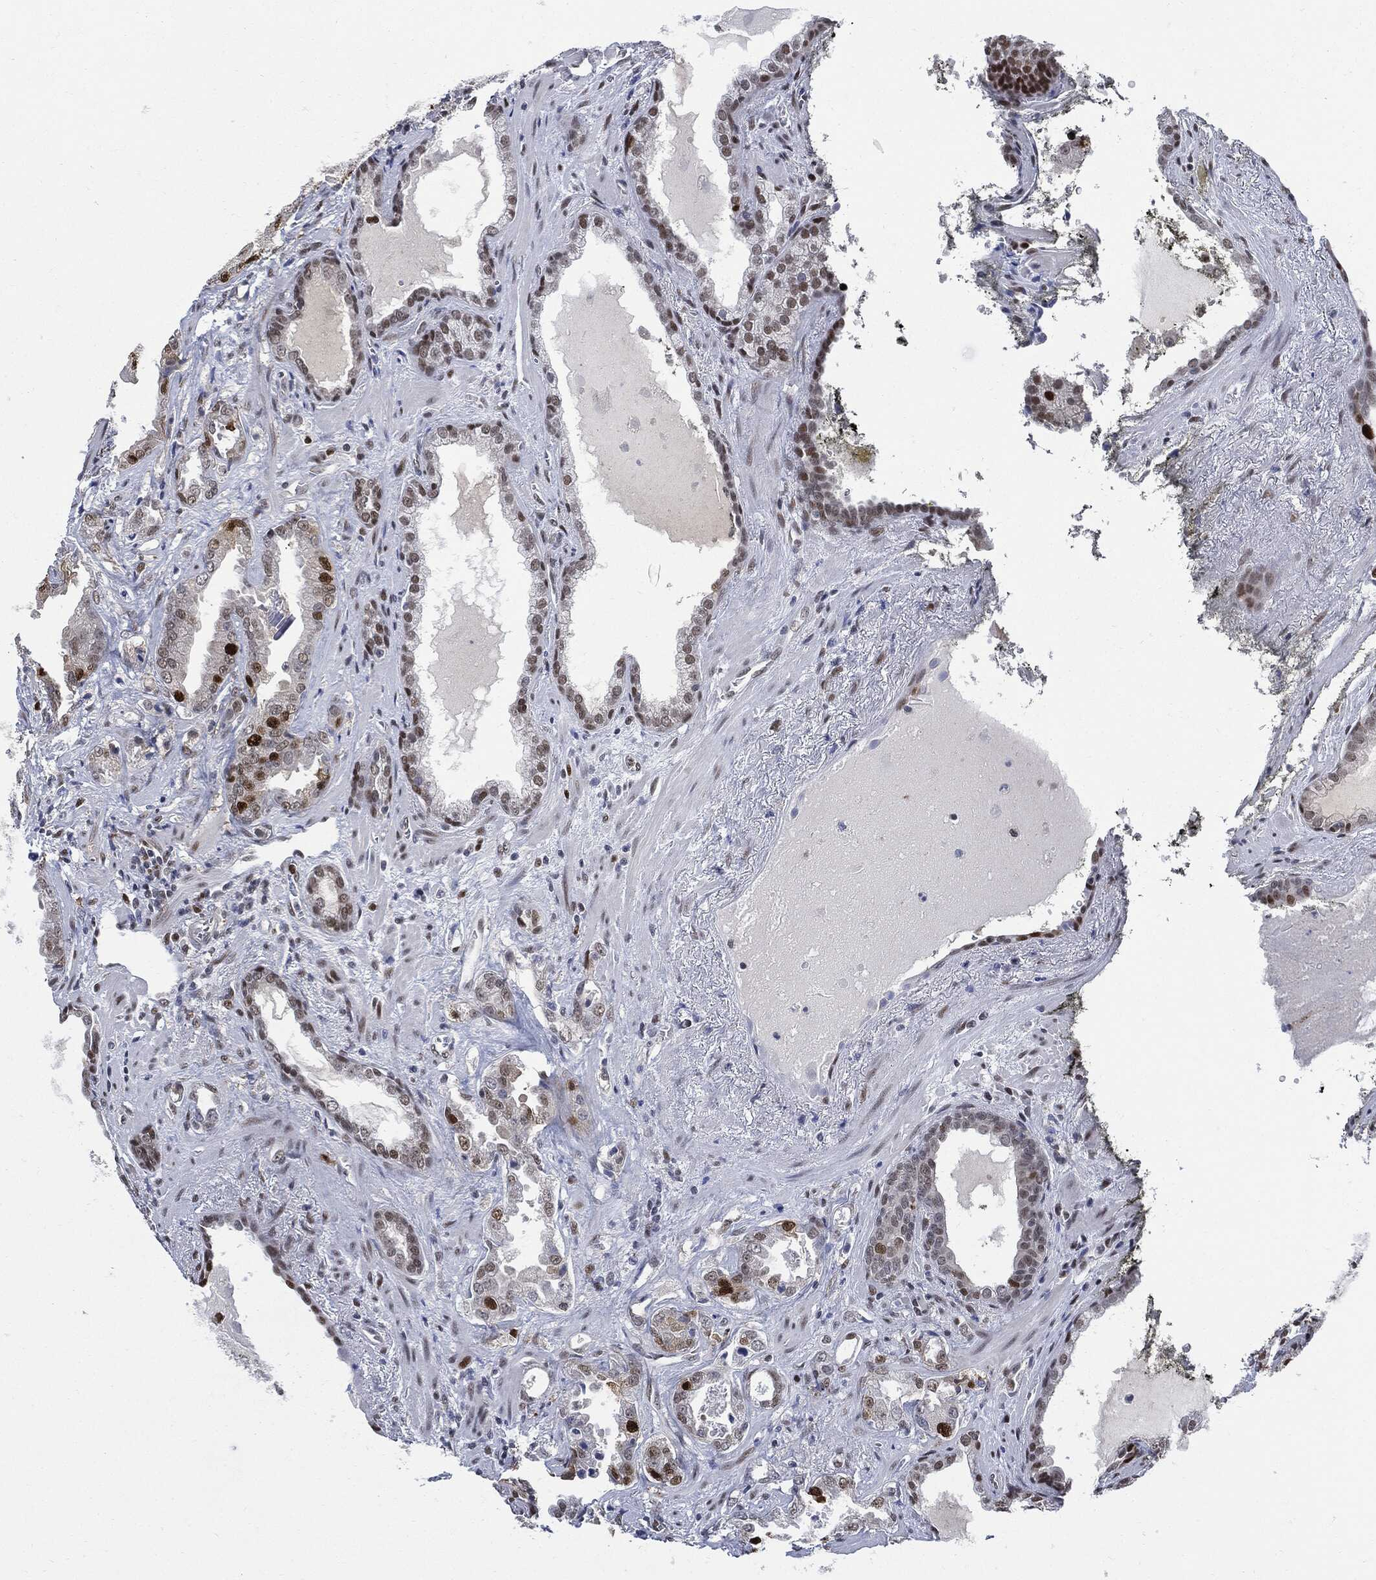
{"staining": {"intensity": "strong", "quantity": "<25%", "location": "nuclear"}, "tissue": "prostate cancer", "cell_type": "Tumor cells", "image_type": "cancer", "snomed": [{"axis": "morphology", "description": "Adenocarcinoma, Low grade"}, {"axis": "topography", "description": "Prostate"}], "caption": "Immunohistochemical staining of prostate cancer (adenocarcinoma (low-grade)) reveals strong nuclear protein staining in about <25% of tumor cells.", "gene": "PCNA", "patient": {"sex": "male", "age": 62}}